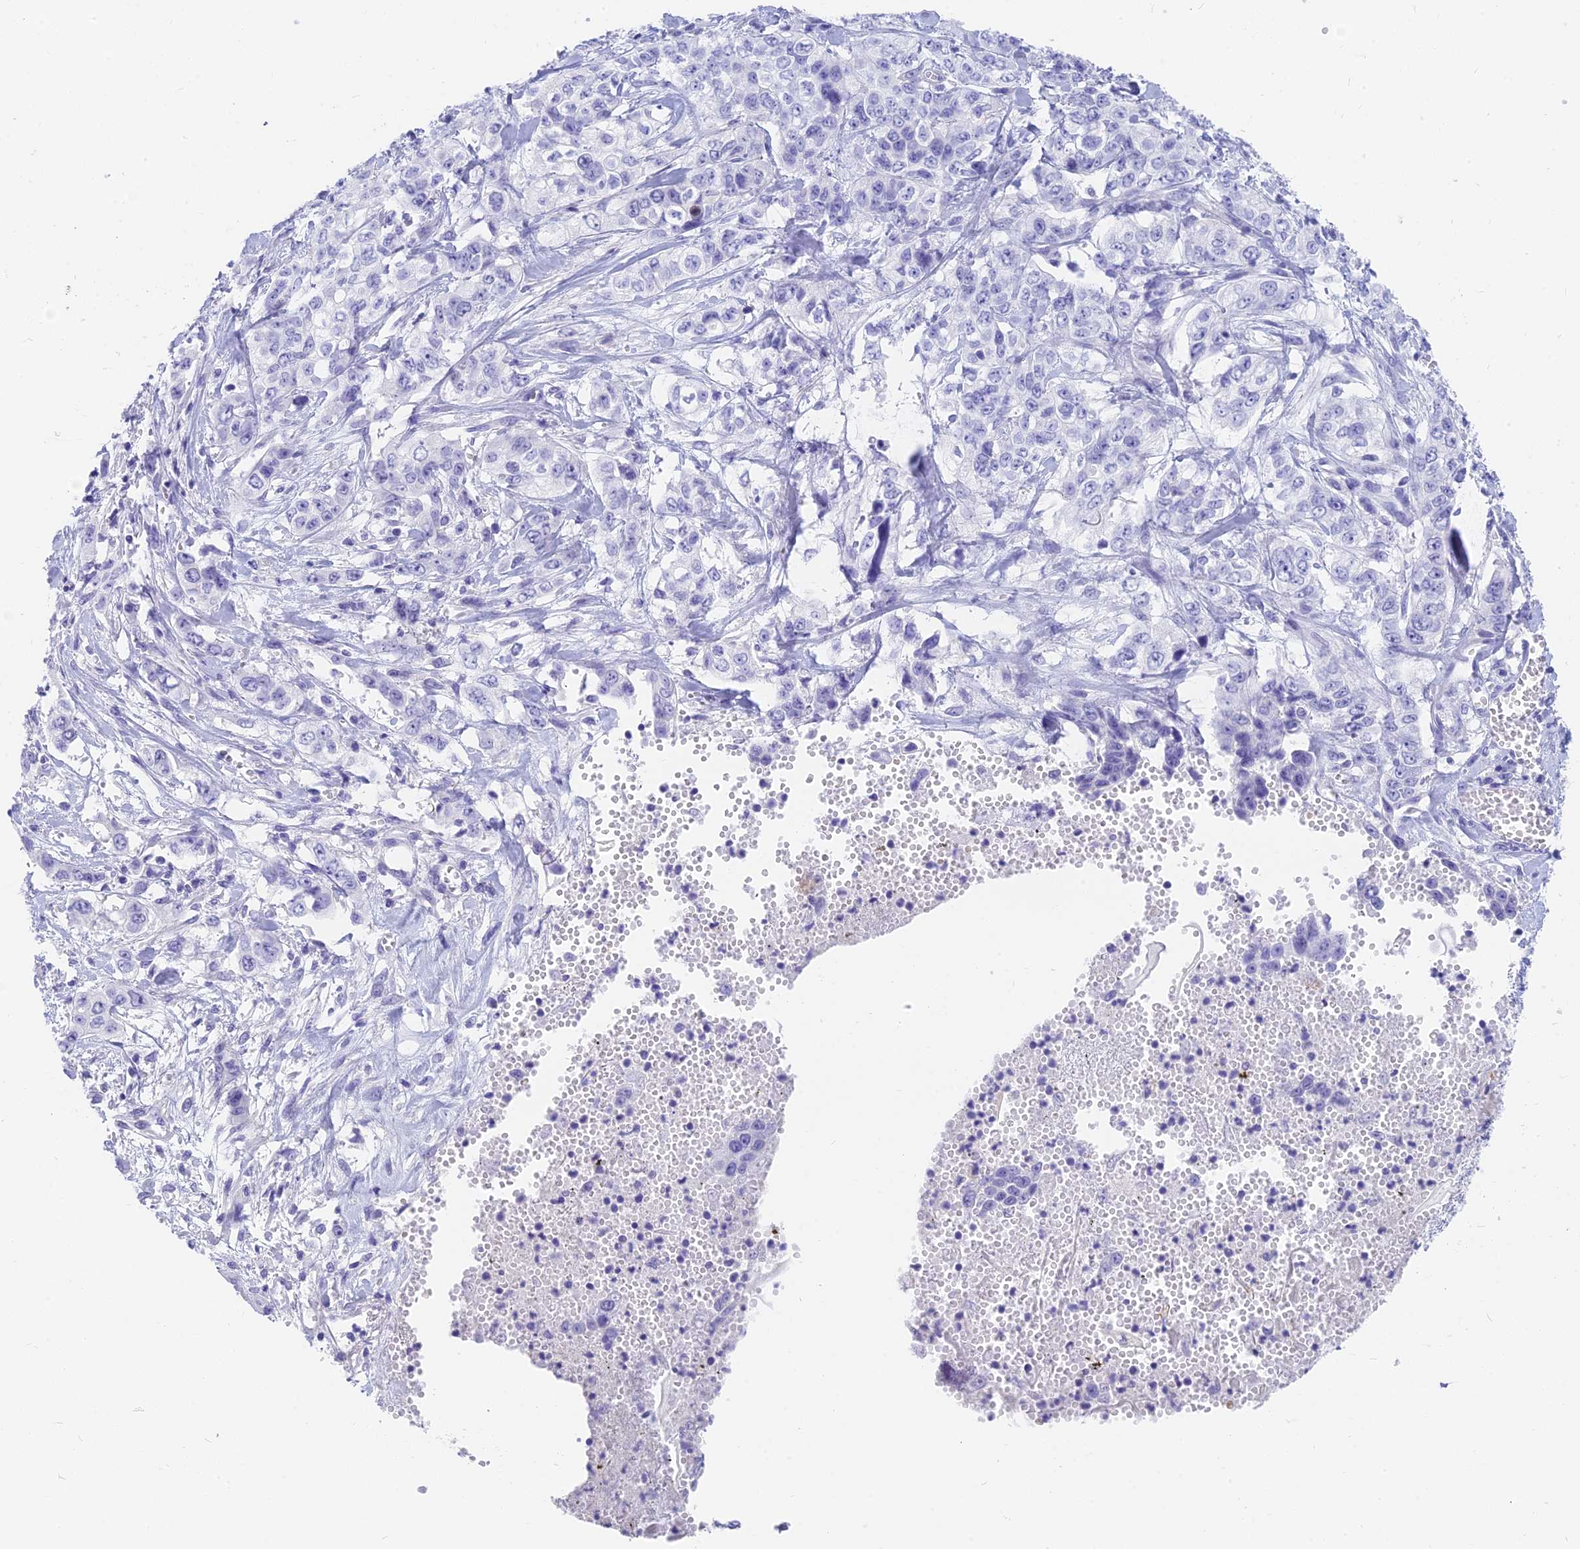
{"staining": {"intensity": "negative", "quantity": "none", "location": "none"}, "tissue": "stomach cancer", "cell_type": "Tumor cells", "image_type": "cancer", "snomed": [{"axis": "morphology", "description": "Adenocarcinoma, NOS"}, {"axis": "topography", "description": "Stomach, upper"}], "caption": "Immunohistochemistry (IHC) histopathology image of neoplastic tissue: human adenocarcinoma (stomach) stained with DAB (3,3'-diaminobenzidine) demonstrates no significant protein staining in tumor cells. (Immunohistochemistry (IHC), brightfield microscopy, high magnification).", "gene": "SLC36A2", "patient": {"sex": "male", "age": 62}}